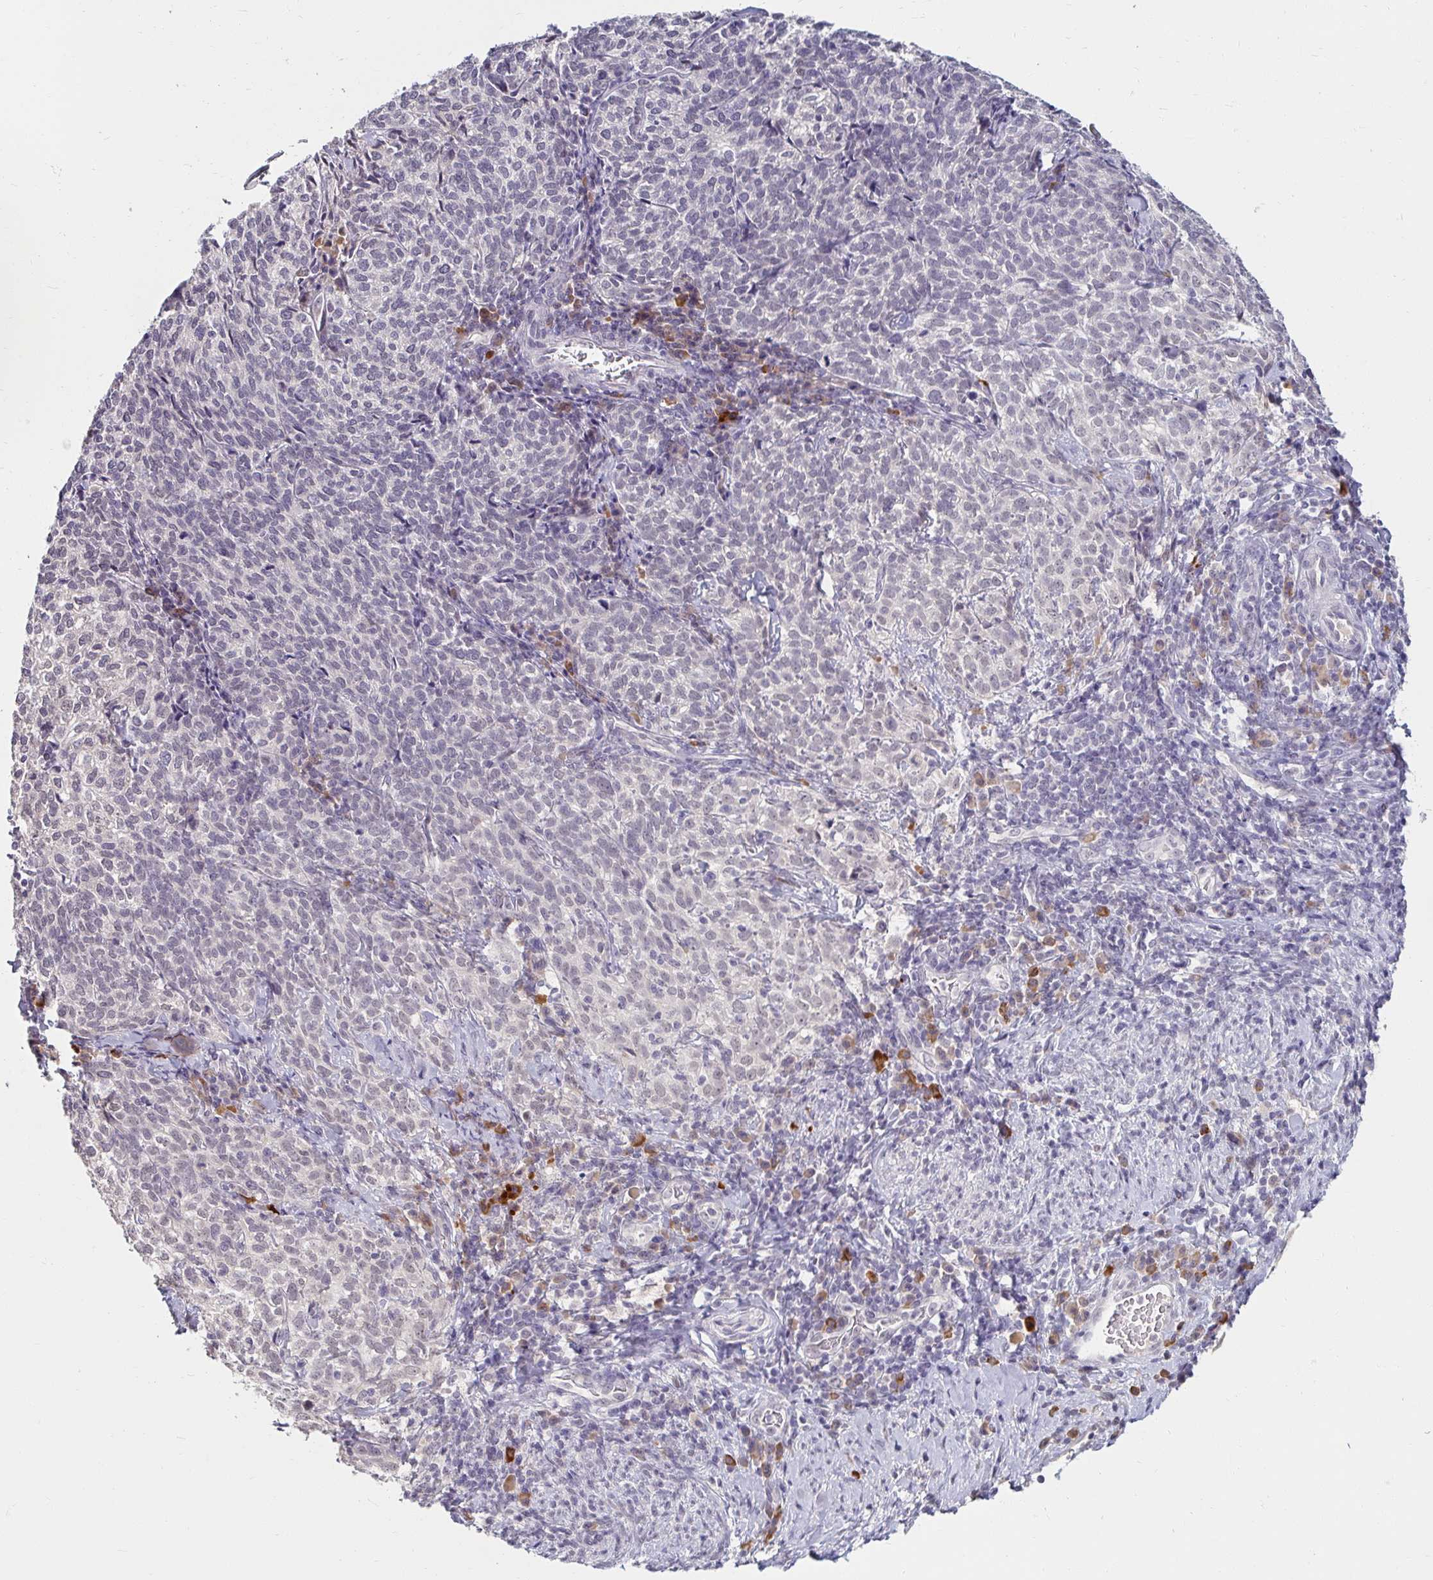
{"staining": {"intensity": "negative", "quantity": "none", "location": "none"}, "tissue": "cervical cancer", "cell_type": "Tumor cells", "image_type": "cancer", "snomed": [{"axis": "morphology", "description": "Normal tissue, NOS"}, {"axis": "morphology", "description": "Squamous cell carcinoma, NOS"}, {"axis": "topography", "description": "Vagina"}, {"axis": "topography", "description": "Cervix"}], "caption": "Tumor cells are negative for brown protein staining in cervical cancer (squamous cell carcinoma).", "gene": "DDN", "patient": {"sex": "female", "age": 45}}